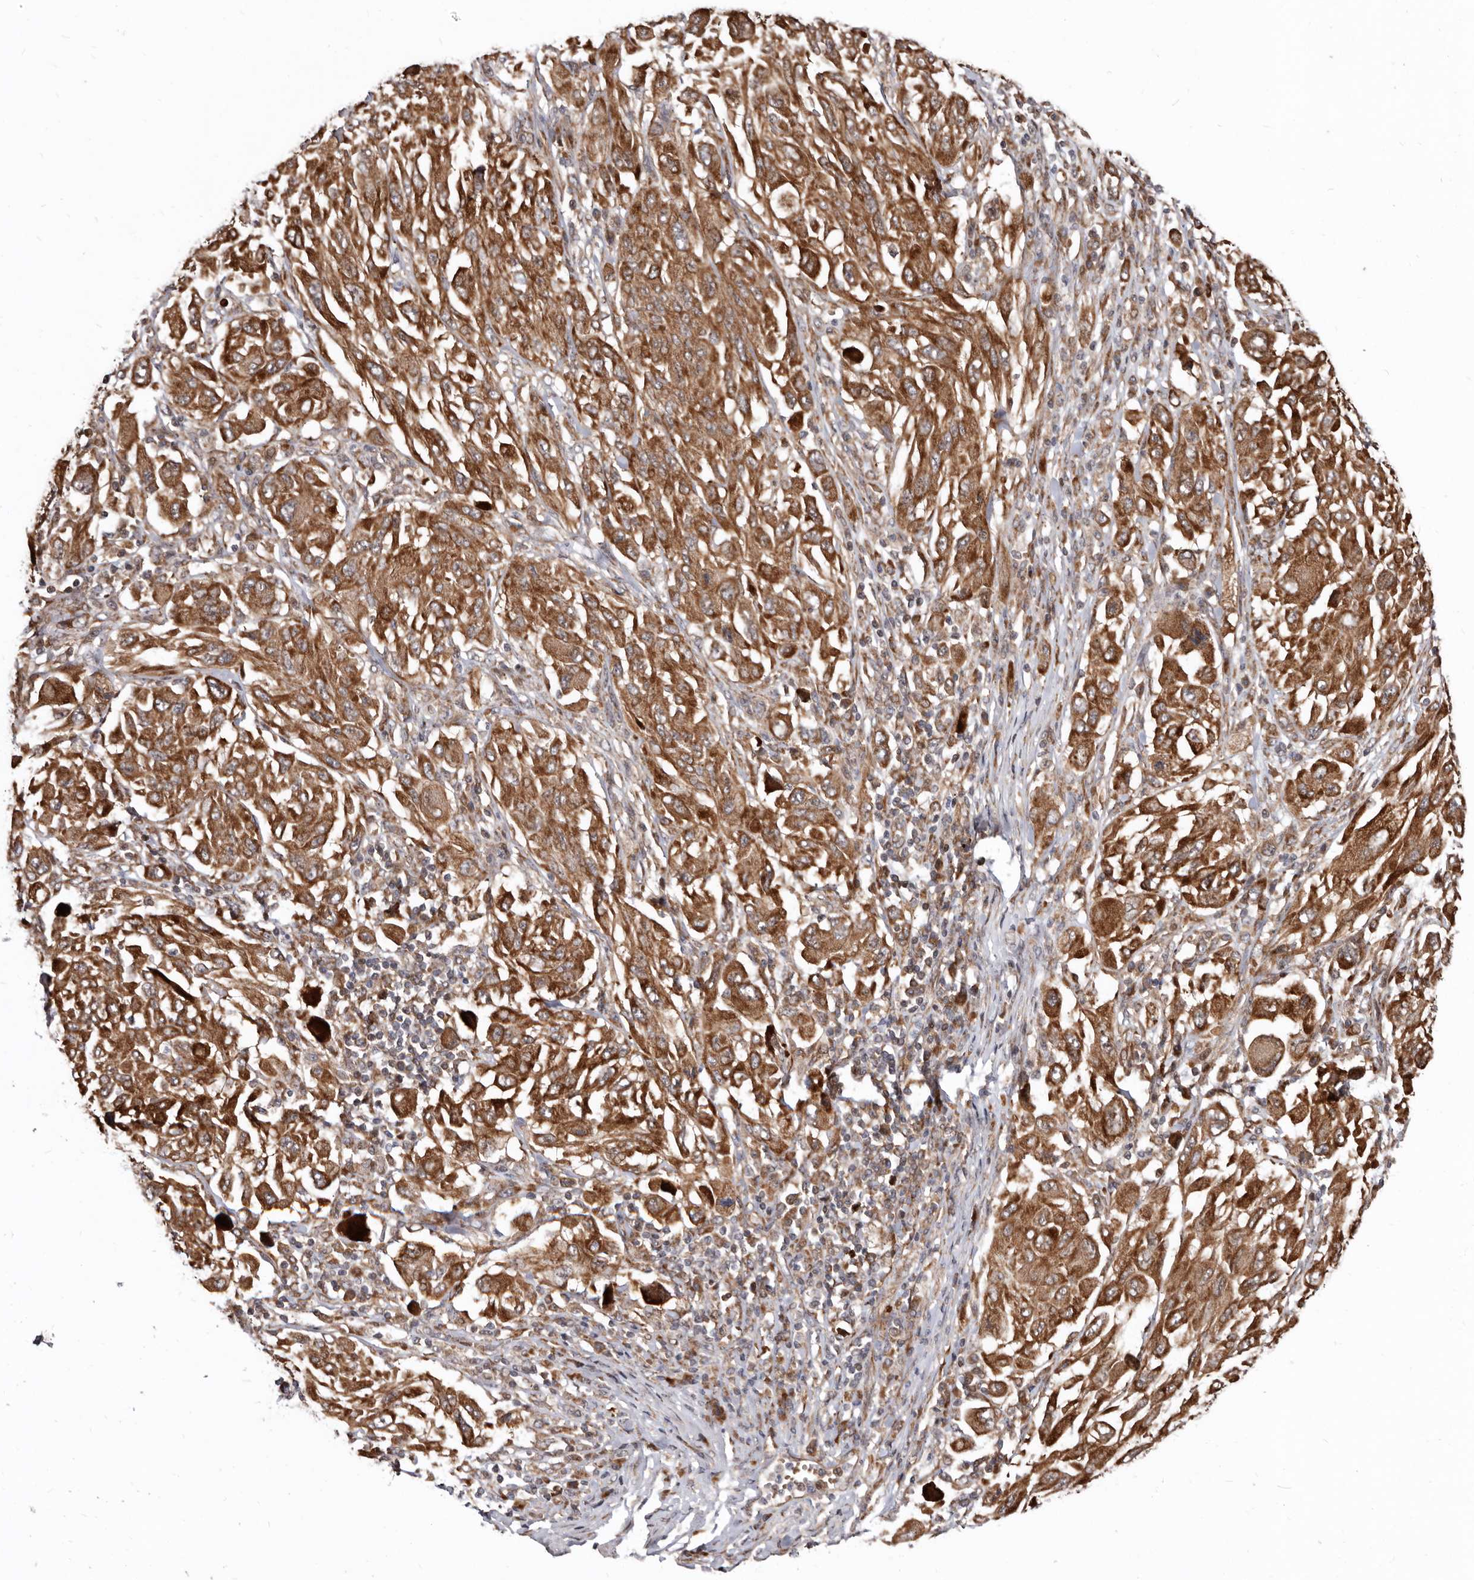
{"staining": {"intensity": "moderate", "quantity": ">75%", "location": "cytoplasmic/membranous"}, "tissue": "melanoma", "cell_type": "Tumor cells", "image_type": "cancer", "snomed": [{"axis": "morphology", "description": "Malignant melanoma, NOS"}, {"axis": "topography", "description": "Skin"}], "caption": "A brown stain highlights moderate cytoplasmic/membranous expression of a protein in human malignant melanoma tumor cells. (DAB IHC, brown staining for protein, blue staining for nuclei).", "gene": "WEE2", "patient": {"sex": "female", "age": 91}}